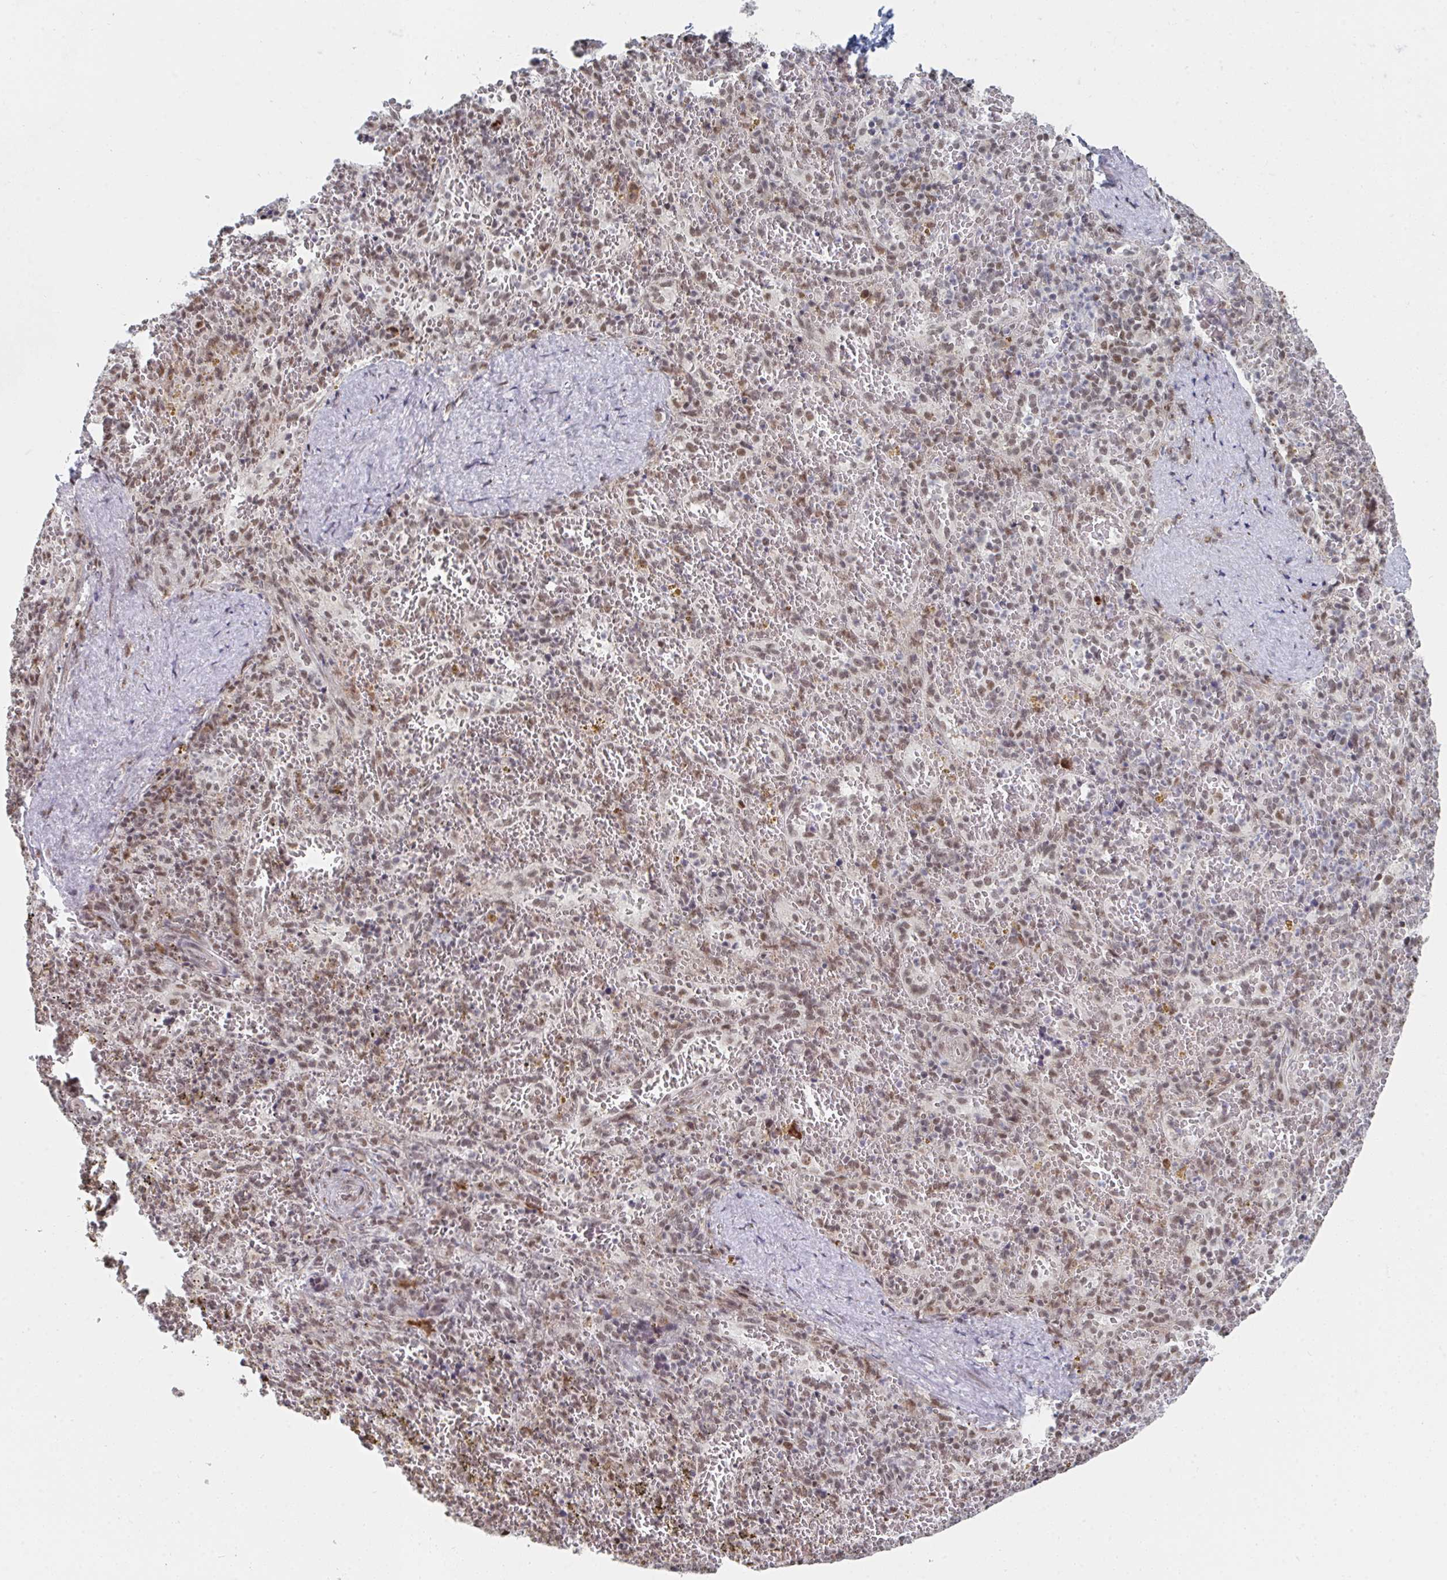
{"staining": {"intensity": "weak", "quantity": "<25%", "location": "nuclear"}, "tissue": "spleen", "cell_type": "Cells in red pulp", "image_type": "normal", "snomed": [{"axis": "morphology", "description": "Normal tissue, NOS"}, {"axis": "topography", "description": "Spleen"}], "caption": "Photomicrograph shows no significant protein expression in cells in red pulp of benign spleen. Nuclei are stained in blue.", "gene": "MBNL1", "patient": {"sex": "female", "age": 50}}